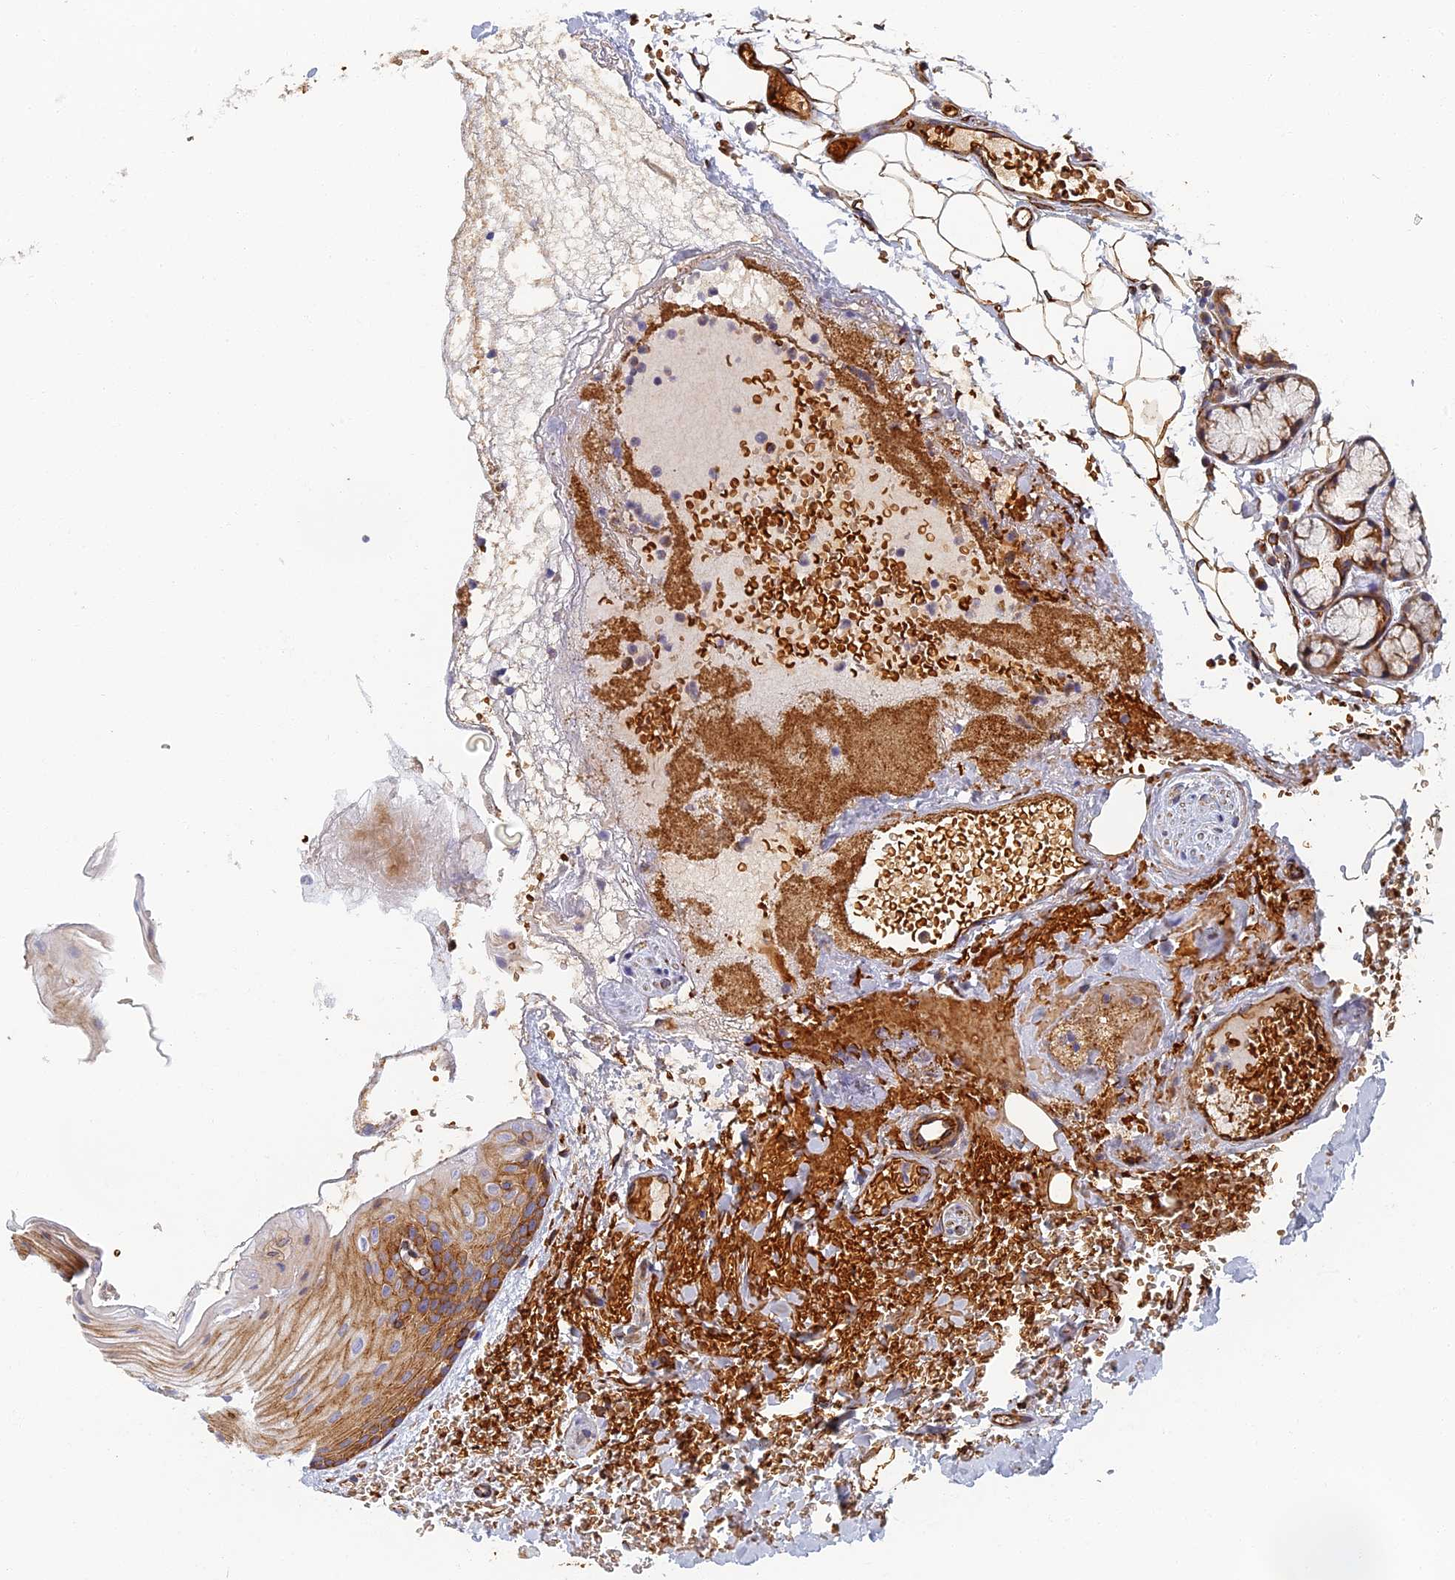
{"staining": {"intensity": "moderate", "quantity": "25%-75%", "location": "cytoplasmic/membranous"}, "tissue": "oral mucosa", "cell_type": "Squamous epithelial cells", "image_type": "normal", "snomed": [{"axis": "morphology", "description": "Normal tissue, NOS"}, {"axis": "topography", "description": "Oral tissue"}], "caption": "Immunohistochemistry (IHC) (DAB (3,3'-diaminobenzidine)) staining of benign human oral mucosa reveals moderate cytoplasmic/membranous protein expression in about 25%-75% of squamous epithelial cells.", "gene": "ABCB10", "patient": {"sex": "female", "age": 70}}